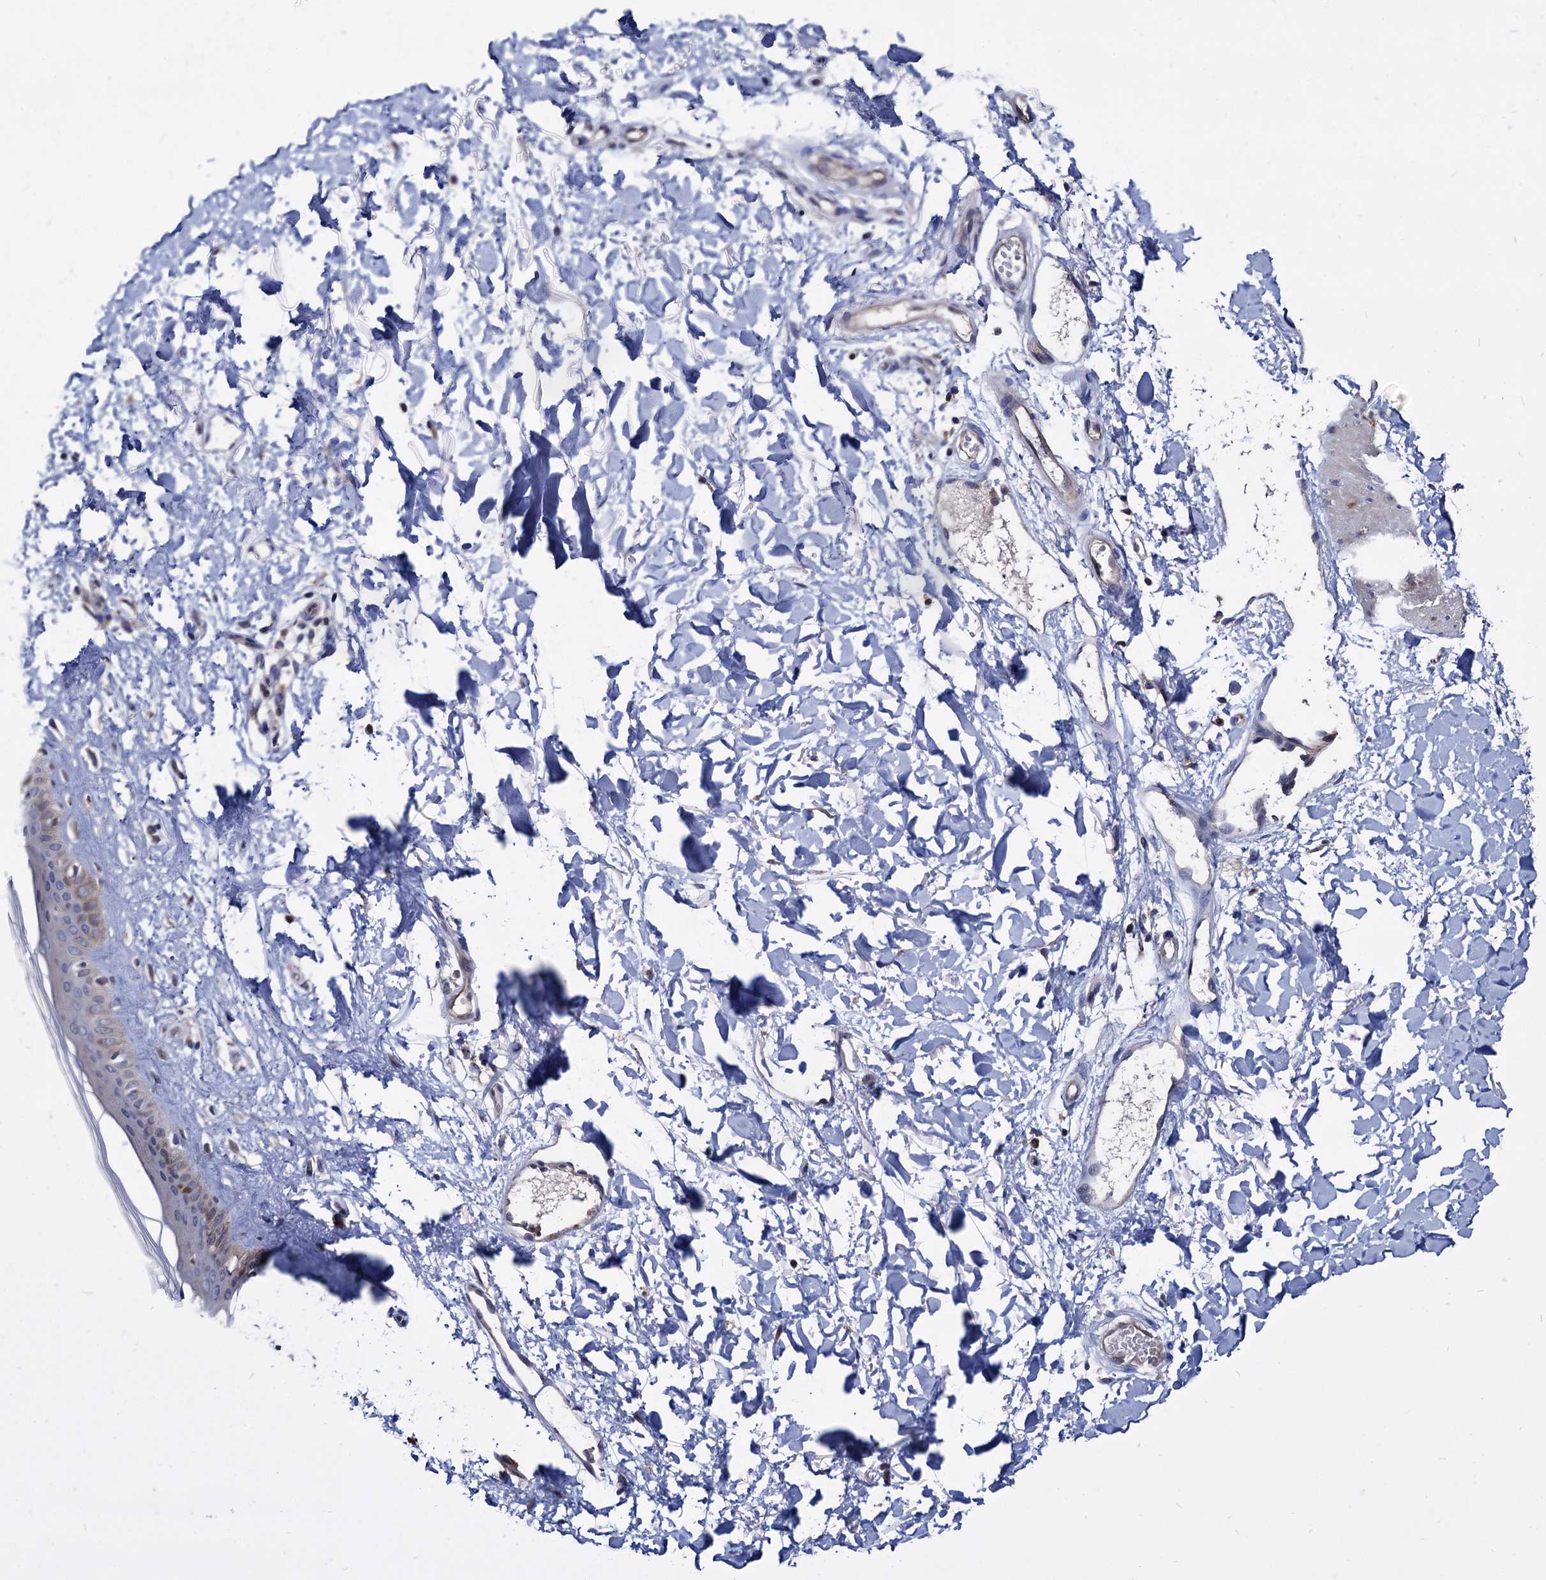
{"staining": {"intensity": "negative", "quantity": "none", "location": "none"}, "tissue": "skin", "cell_type": "Fibroblasts", "image_type": "normal", "snomed": [{"axis": "morphology", "description": "Normal tissue, NOS"}, {"axis": "topography", "description": "Skin"}], "caption": "Immunohistochemistry (IHC) photomicrograph of unremarkable human skin stained for a protein (brown), which reveals no expression in fibroblasts.", "gene": "CPPED1", "patient": {"sex": "female", "age": 58}}